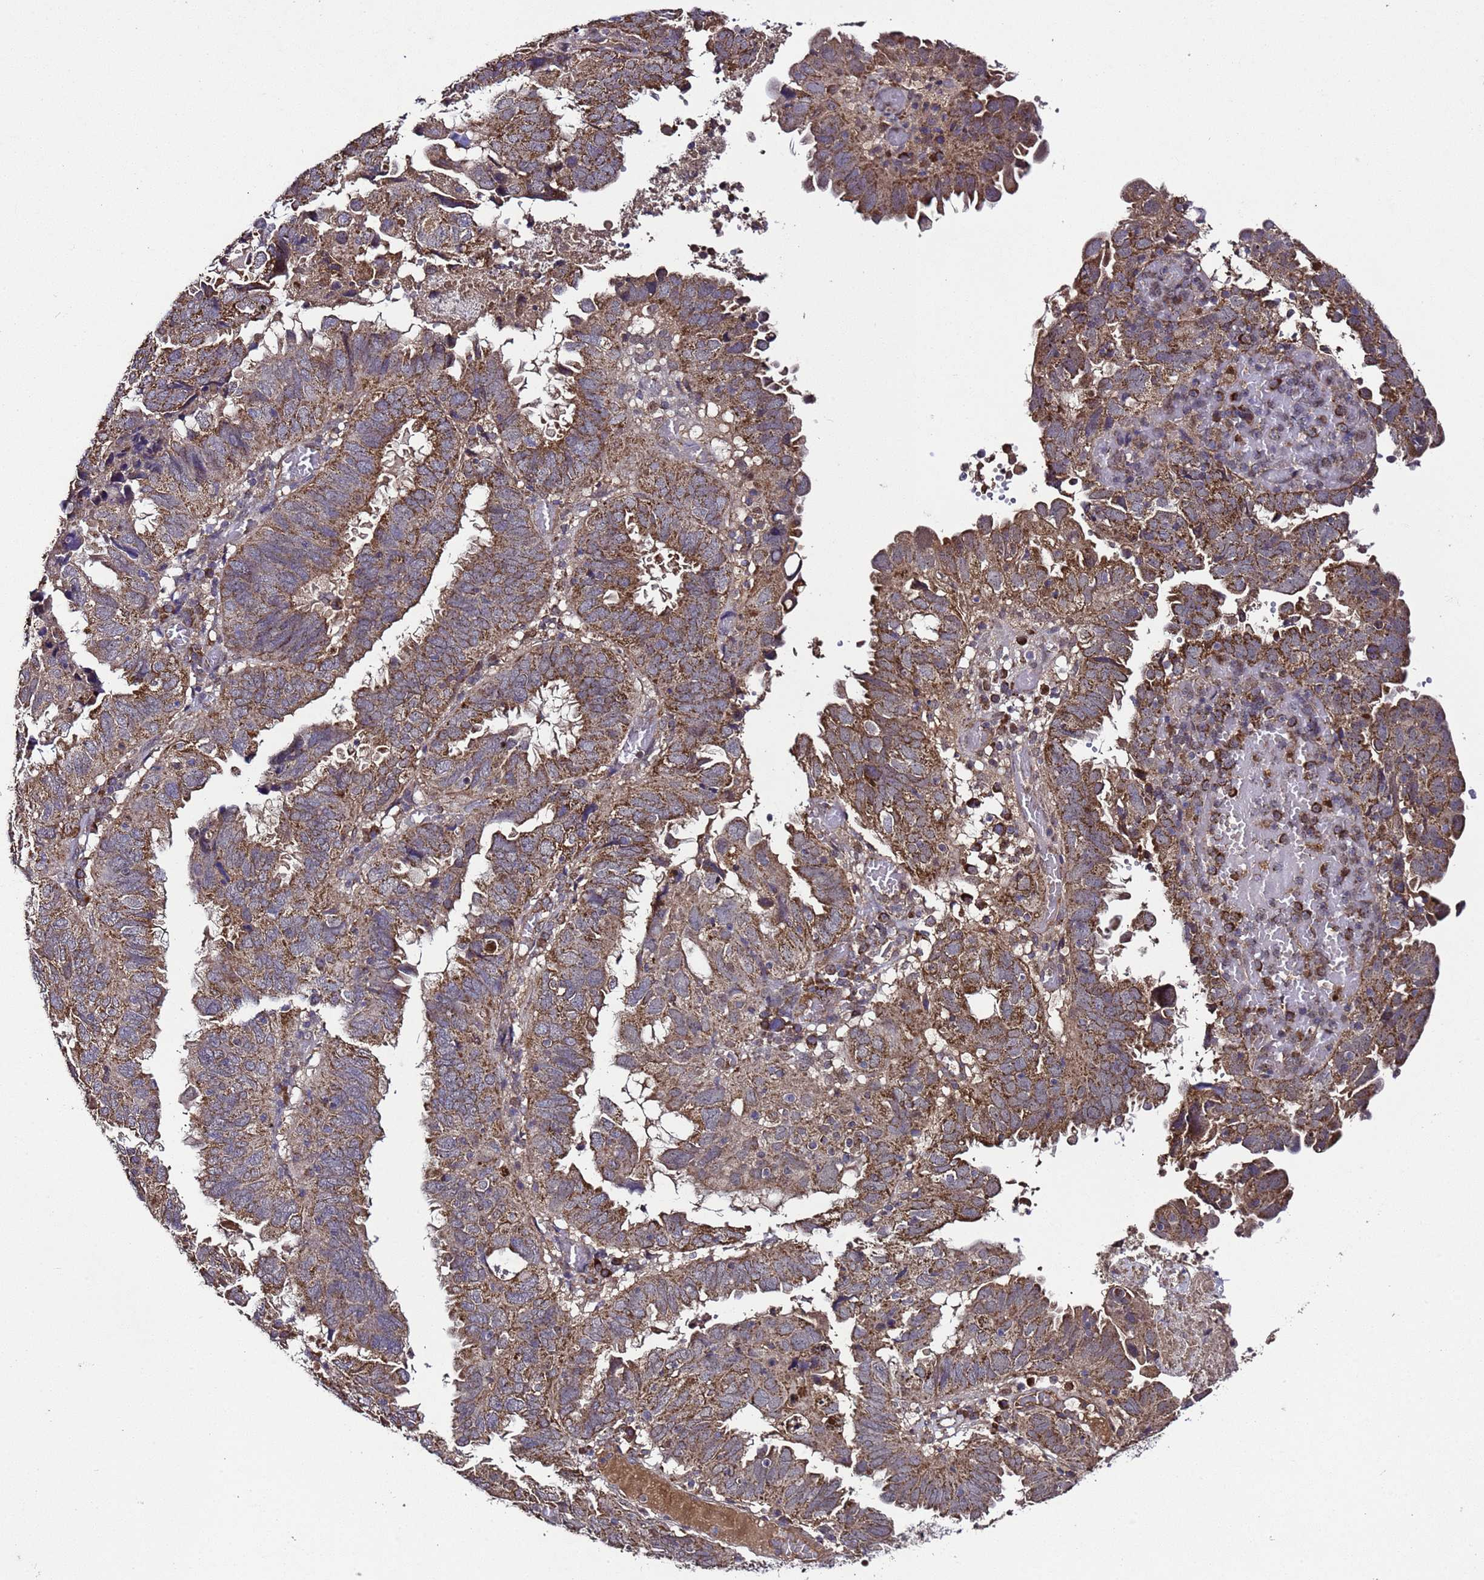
{"staining": {"intensity": "moderate", "quantity": ">75%", "location": "cytoplasmic/membranous"}, "tissue": "endometrial cancer", "cell_type": "Tumor cells", "image_type": "cancer", "snomed": [{"axis": "morphology", "description": "Adenocarcinoma, NOS"}, {"axis": "topography", "description": "Uterus"}], "caption": "Moderate cytoplasmic/membranous protein expression is appreciated in about >75% of tumor cells in endometrial cancer (adenocarcinoma).", "gene": "HSPBAP1", "patient": {"sex": "female", "age": 77}}